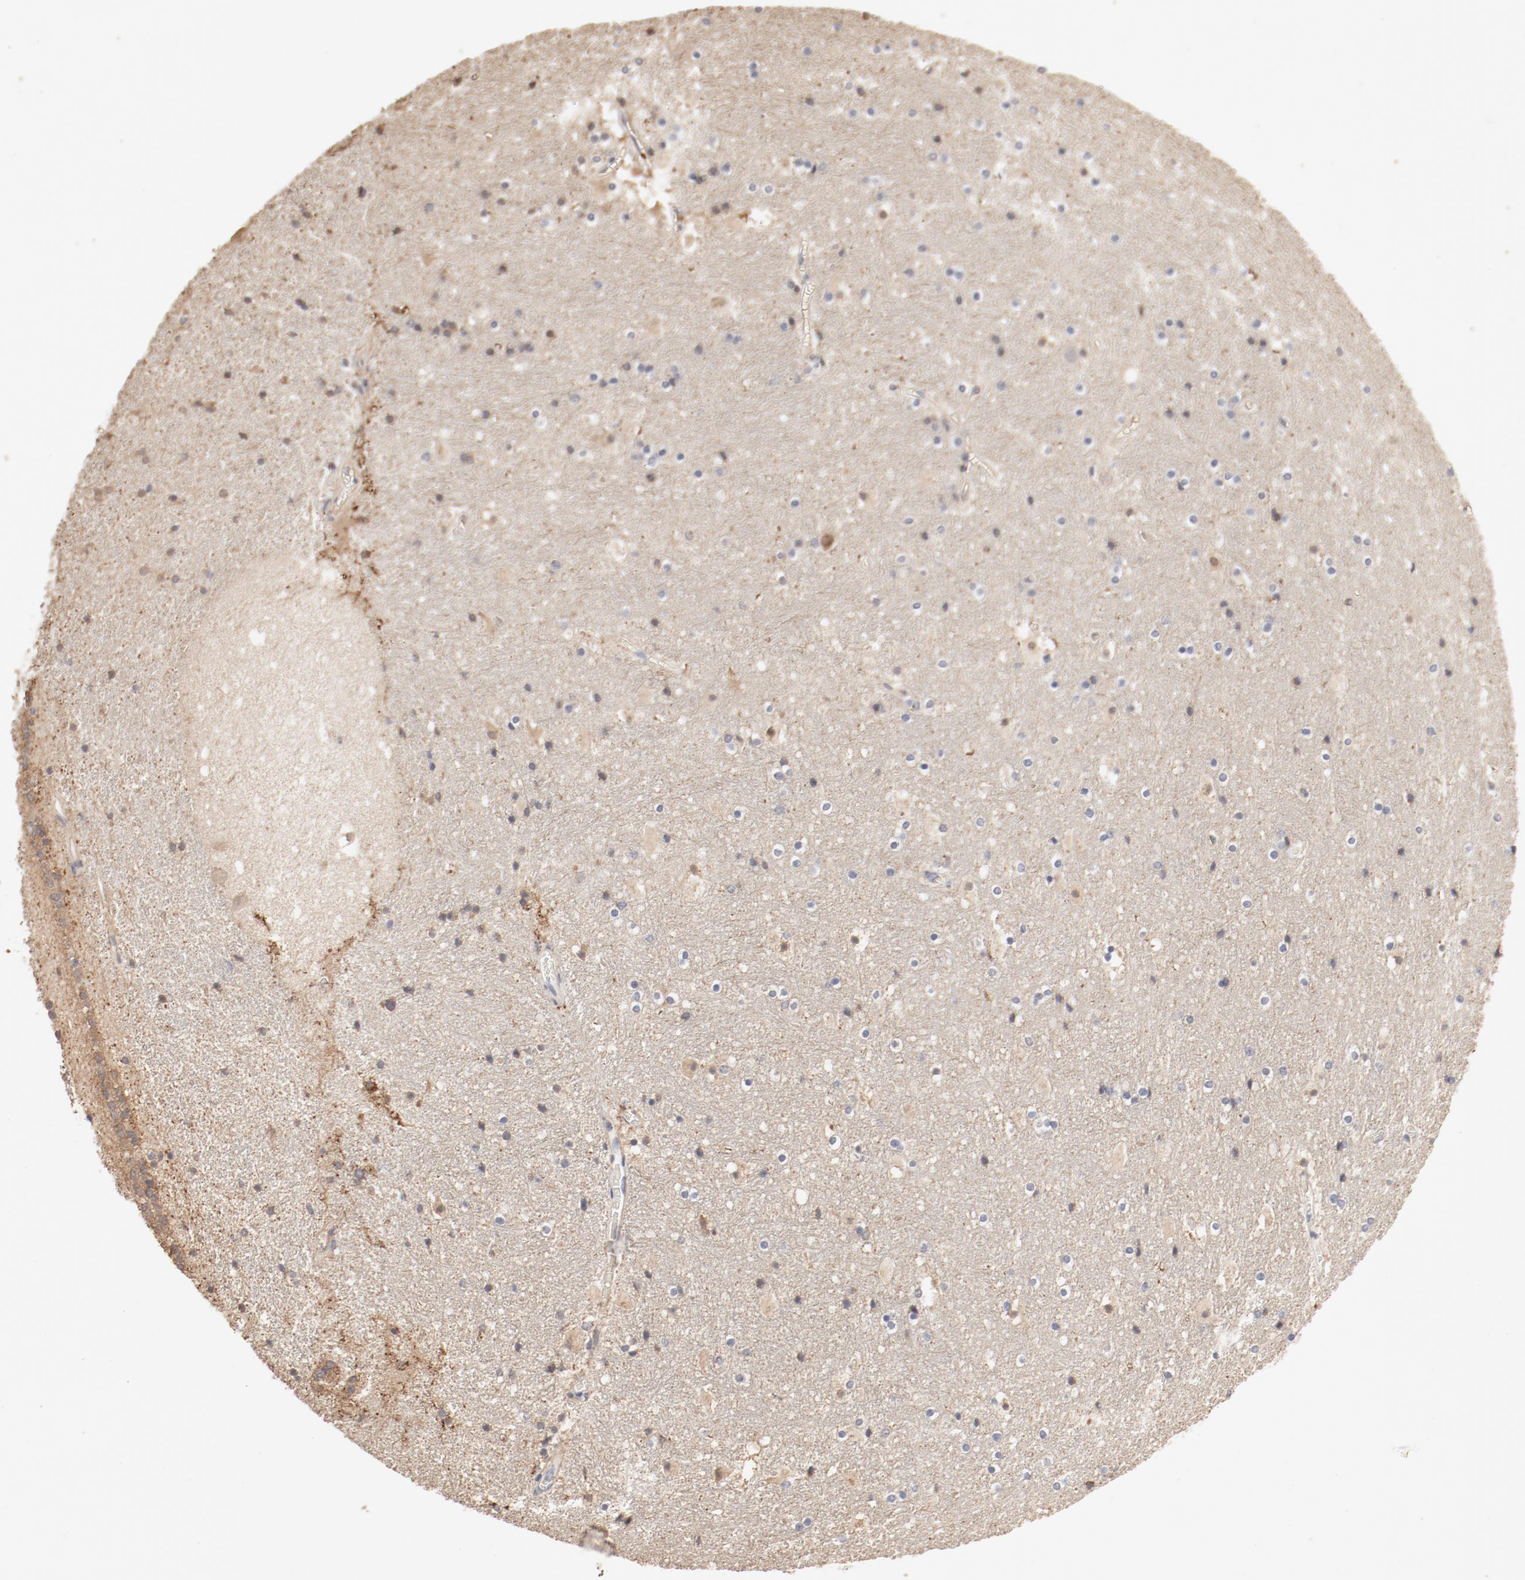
{"staining": {"intensity": "weak", "quantity": "<25%", "location": "cytoplasmic/membranous,nuclear"}, "tissue": "hippocampus", "cell_type": "Glial cells", "image_type": "normal", "snomed": [{"axis": "morphology", "description": "Normal tissue, NOS"}, {"axis": "topography", "description": "Hippocampus"}], "caption": "Immunohistochemistry photomicrograph of benign human hippocampus stained for a protein (brown), which demonstrates no expression in glial cells.", "gene": "IL3RA", "patient": {"sex": "male", "age": 45}}